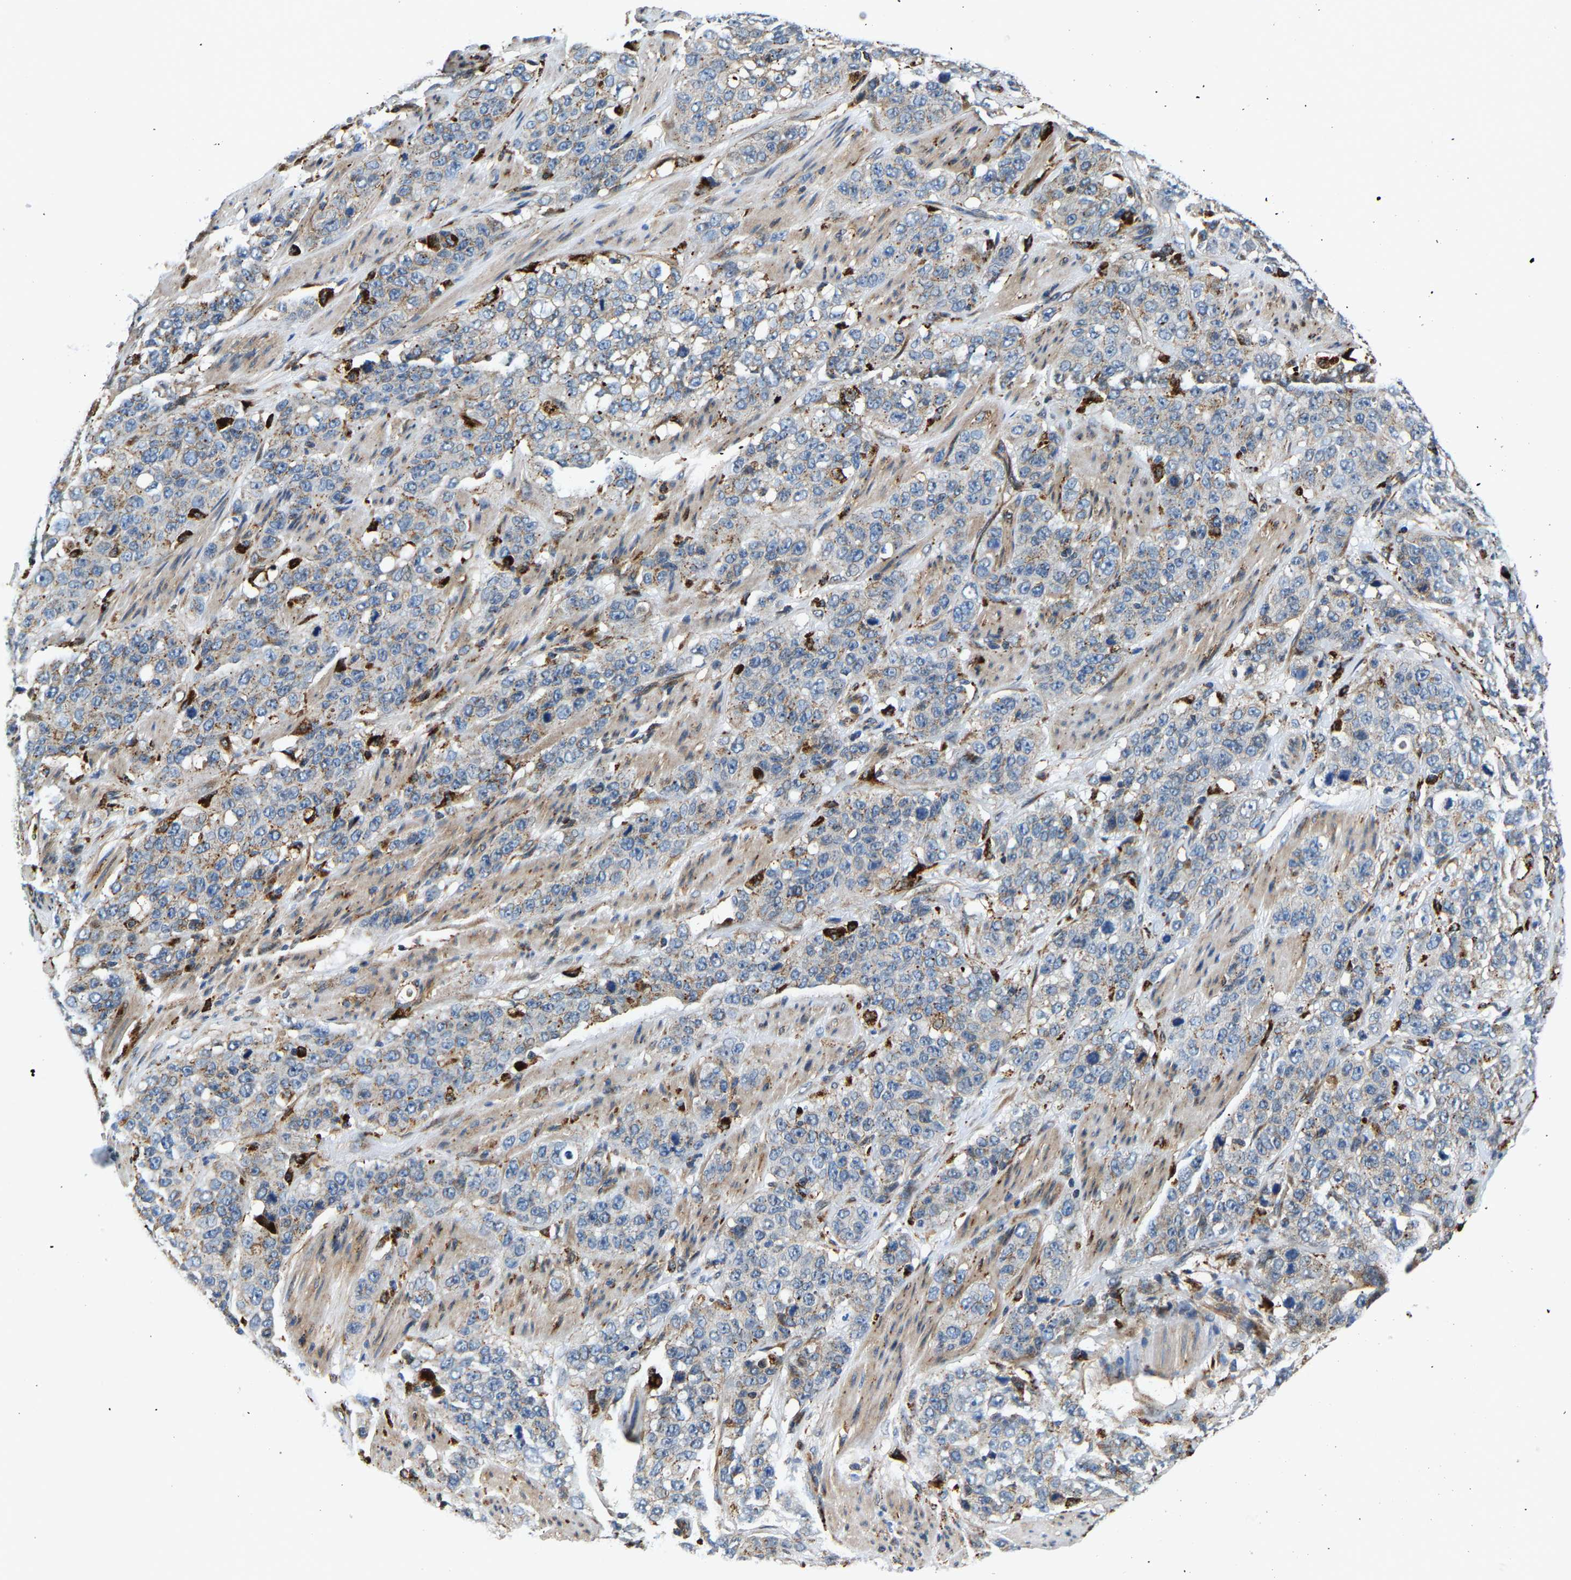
{"staining": {"intensity": "negative", "quantity": "none", "location": "none"}, "tissue": "stomach cancer", "cell_type": "Tumor cells", "image_type": "cancer", "snomed": [{"axis": "morphology", "description": "Adenocarcinoma, NOS"}, {"axis": "topography", "description": "Stomach"}], "caption": "An image of human stomach cancer (adenocarcinoma) is negative for staining in tumor cells. Nuclei are stained in blue.", "gene": "DPP7", "patient": {"sex": "male", "age": 48}}